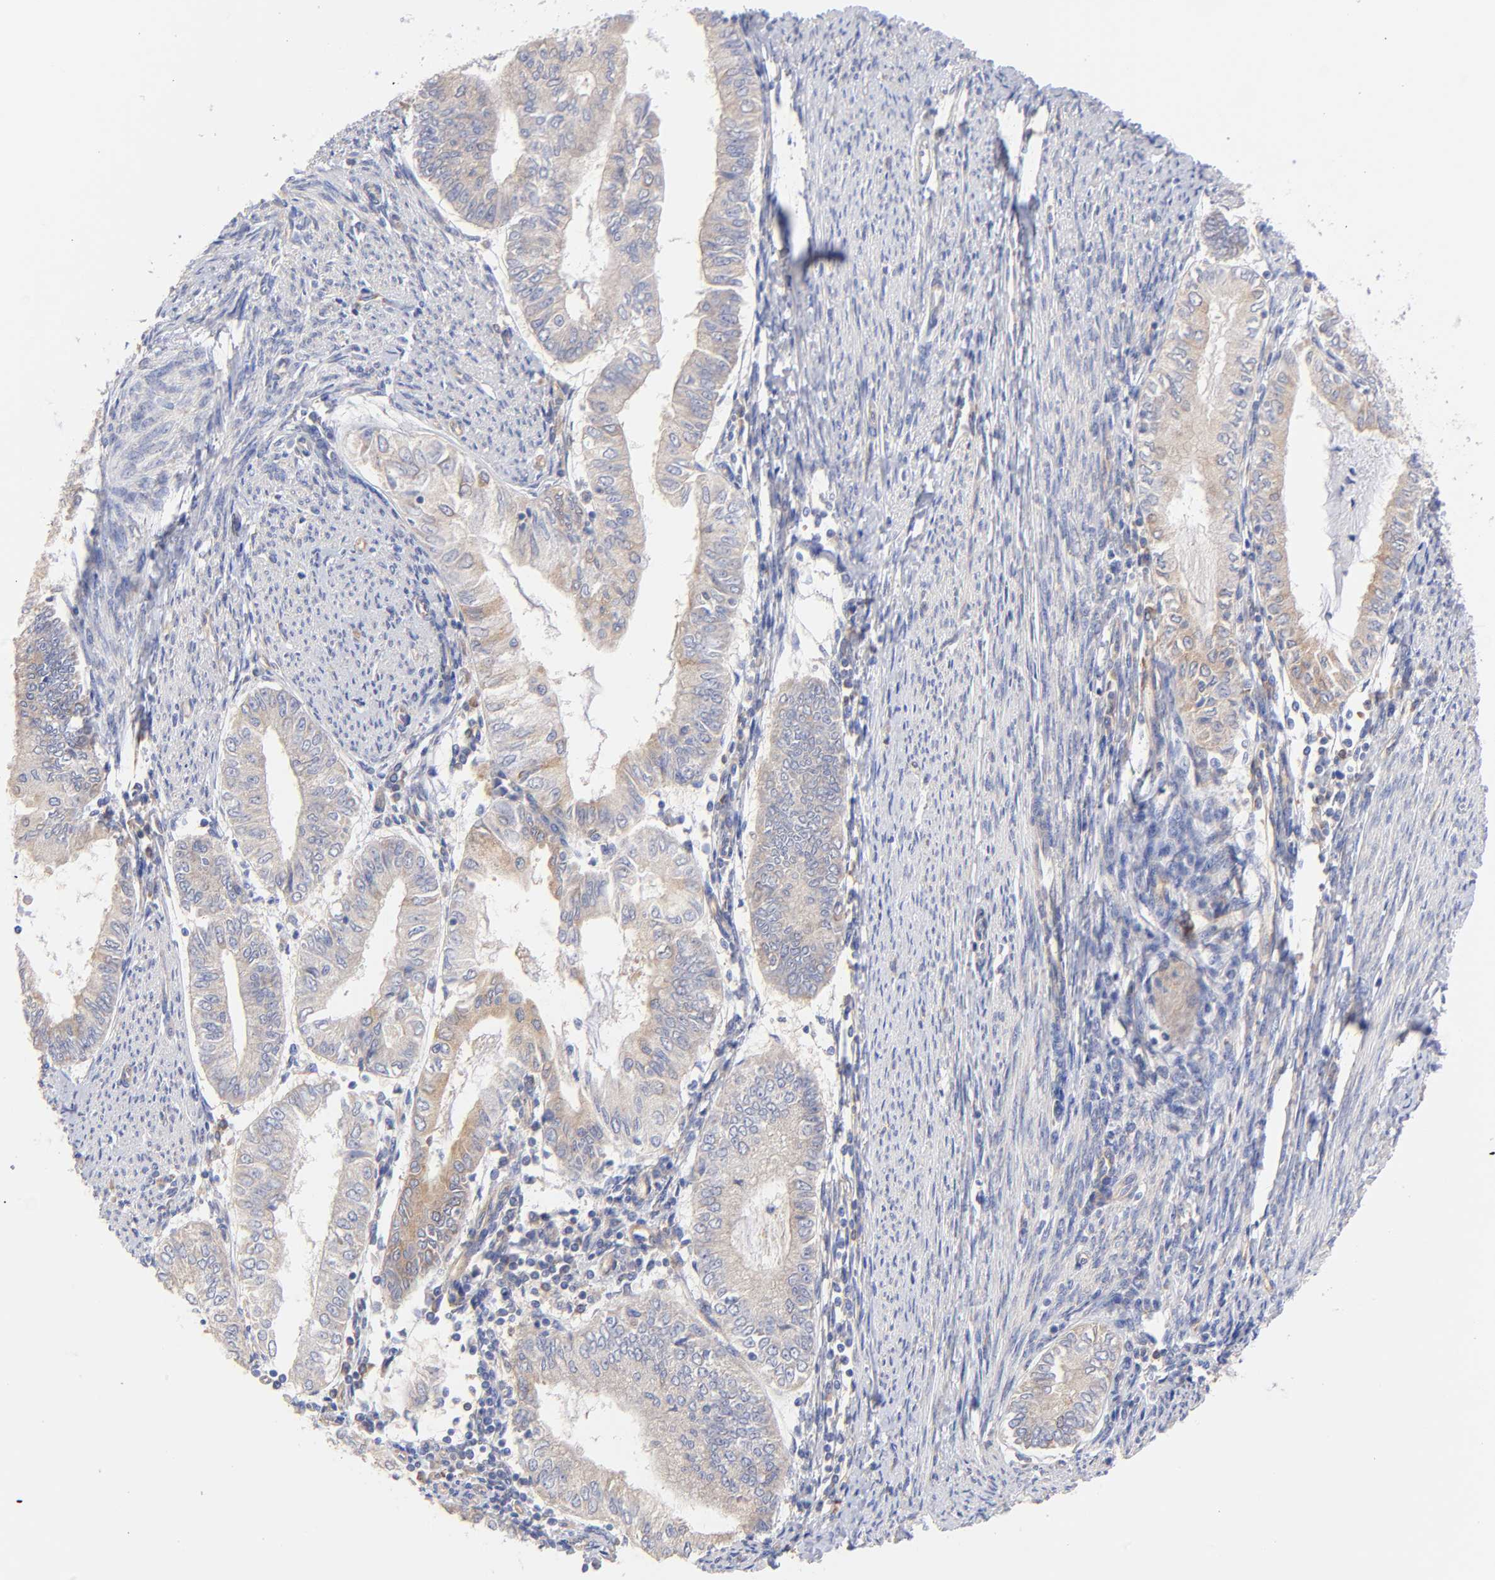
{"staining": {"intensity": "weak", "quantity": ">75%", "location": "cytoplasmic/membranous"}, "tissue": "endometrial cancer", "cell_type": "Tumor cells", "image_type": "cancer", "snomed": [{"axis": "morphology", "description": "Adenocarcinoma, NOS"}, {"axis": "topography", "description": "Endometrium"}], "caption": "A histopathology image of human endometrial cancer (adenocarcinoma) stained for a protein shows weak cytoplasmic/membranous brown staining in tumor cells.", "gene": "TNFRSF13C", "patient": {"sex": "female", "age": 66}}